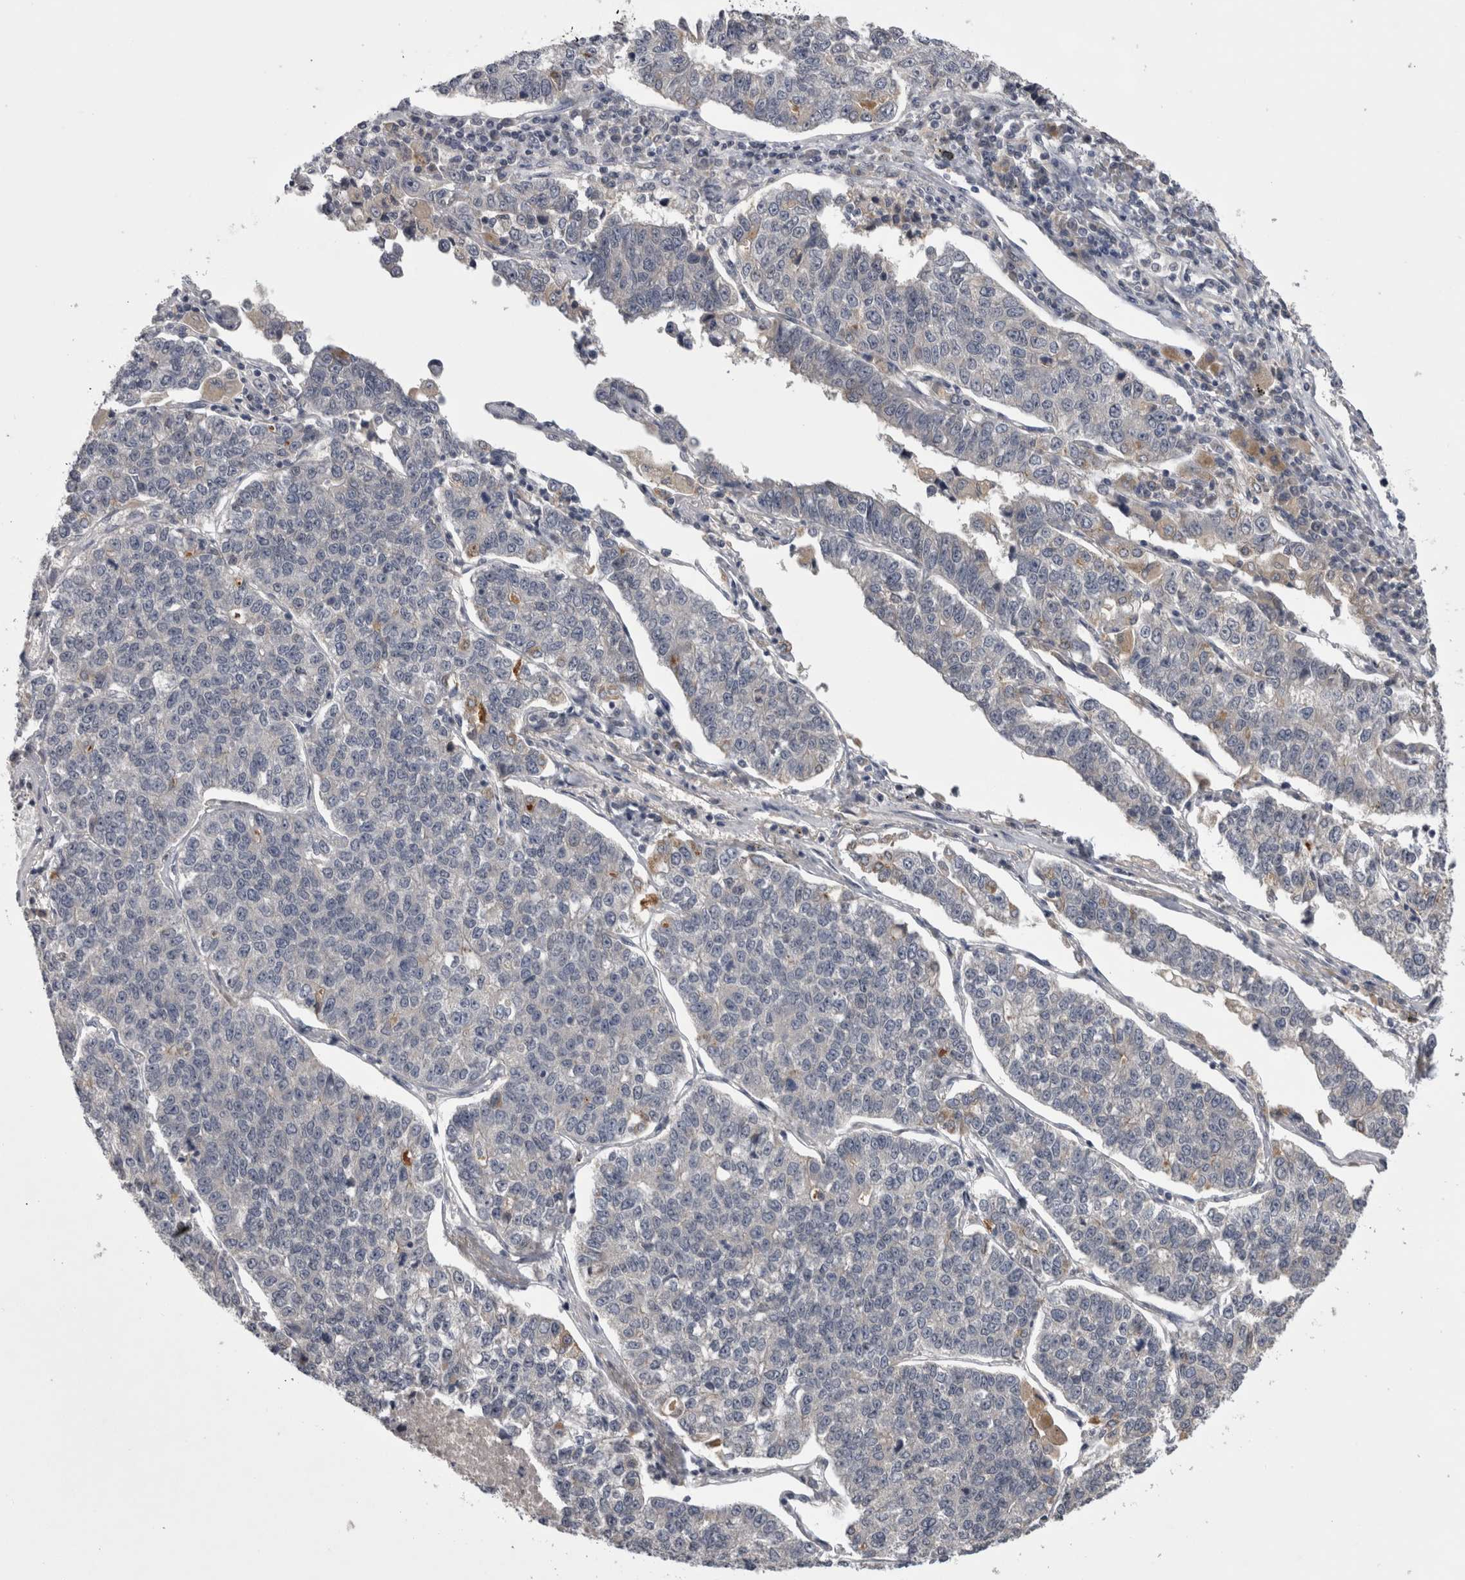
{"staining": {"intensity": "negative", "quantity": "none", "location": "none"}, "tissue": "lung cancer", "cell_type": "Tumor cells", "image_type": "cancer", "snomed": [{"axis": "morphology", "description": "Adenocarcinoma, NOS"}, {"axis": "topography", "description": "Lung"}], "caption": "The immunohistochemistry (IHC) histopathology image has no significant positivity in tumor cells of lung adenocarcinoma tissue.", "gene": "ZNF114", "patient": {"sex": "male", "age": 49}}